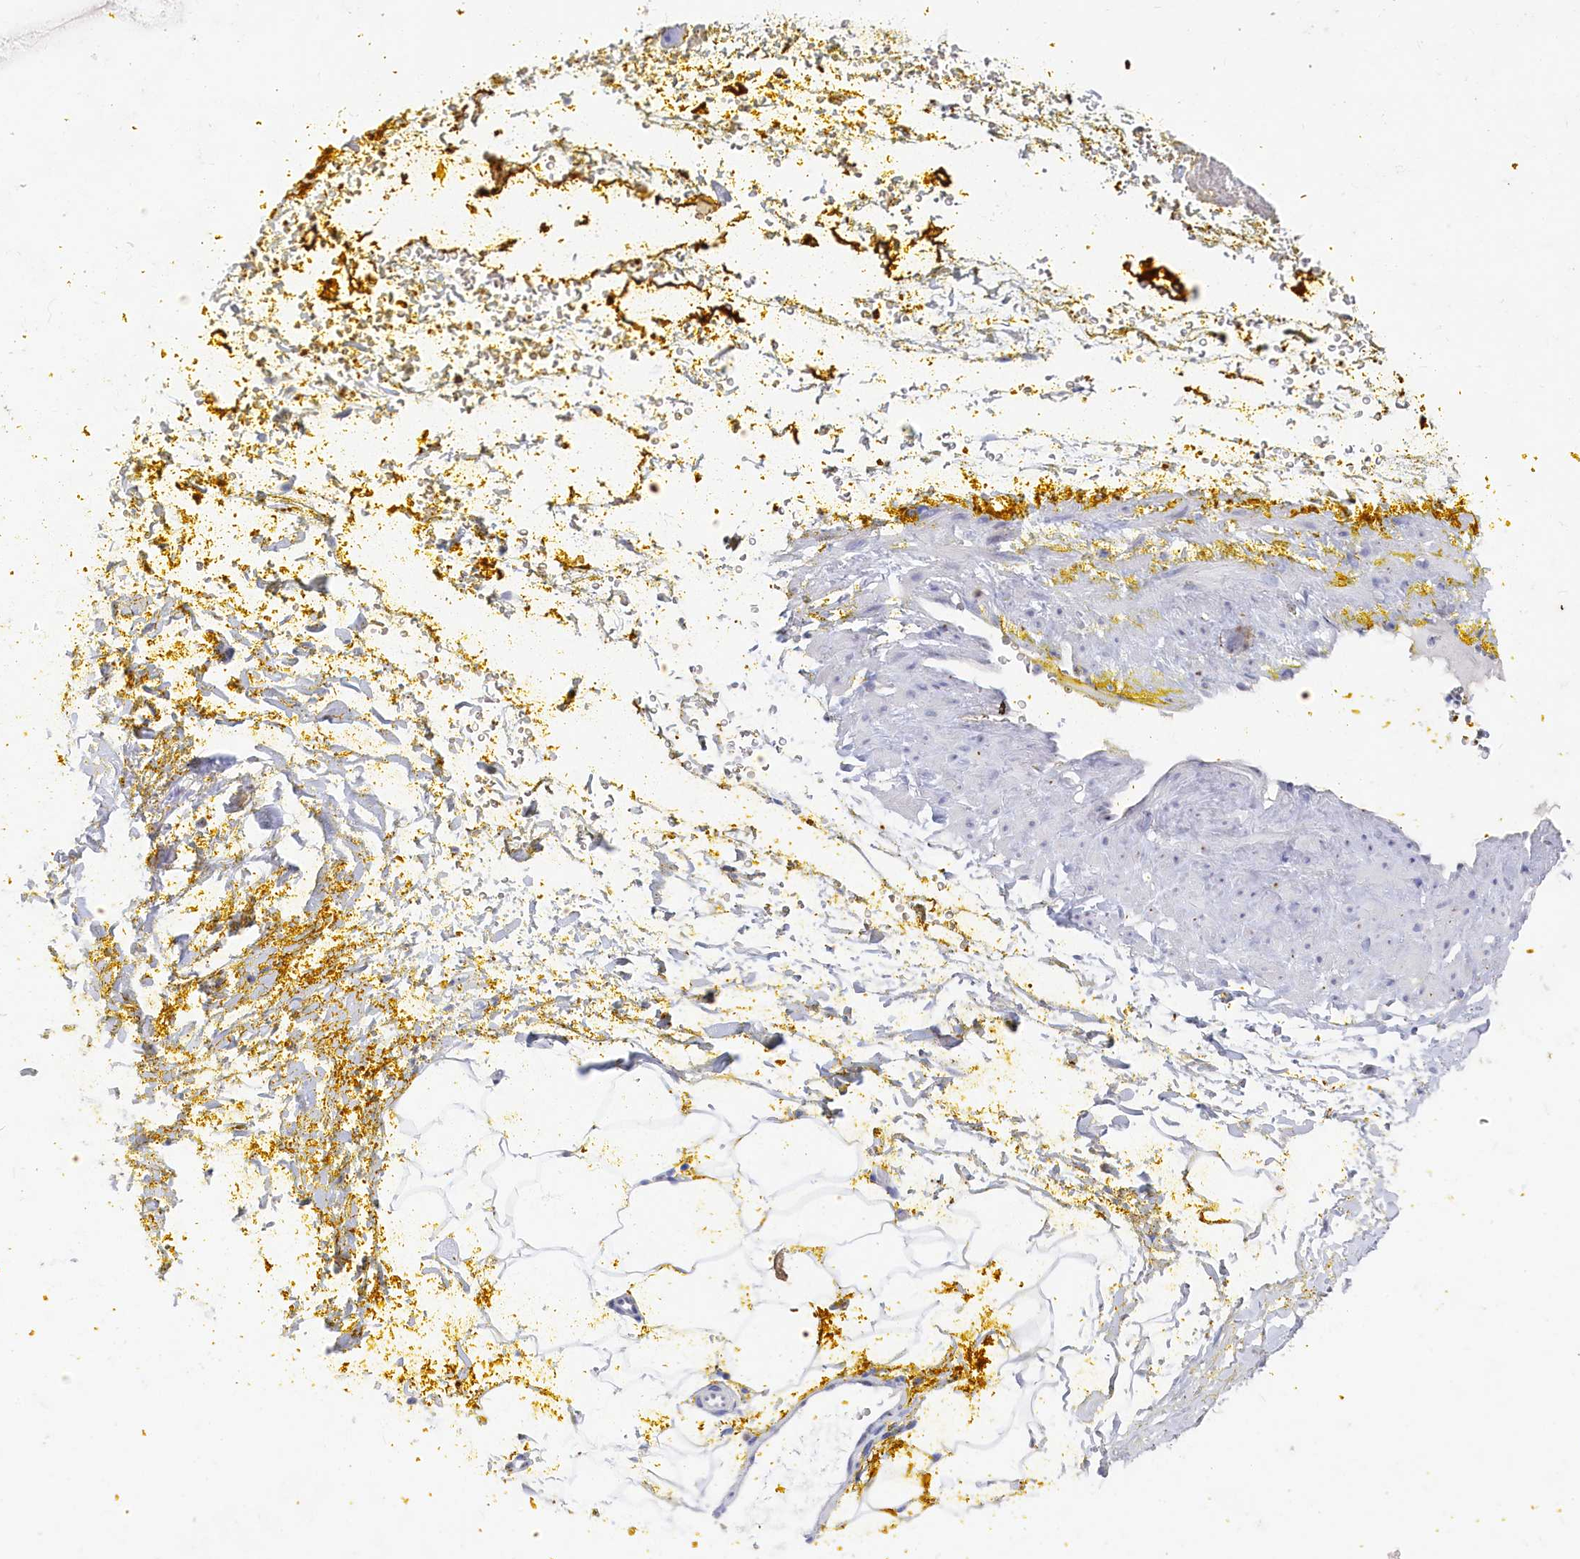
{"staining": {"intensity": "negative", "quantity": "none", "location": "none"}, "tissue": "adipose tissue", "cell_type": "Adipocytes", "image_type": "normal", "snomed": [{"axis": "morphology", "description": "Normal tissue, NOS"}, {"axis": "morphology", "description": "Adenocarcinoma, Low grade"}, {"axis": "topography", "description": "Prostate"}, {"axis": "topography", "description": "Peripheral nerve tissue"}], "caption": "Protein analysis of benign adipose tissue exhibits no significant expression in adipocytes.", "gene": "WDR76", "patient": {"sex": "male", "age": 63}}